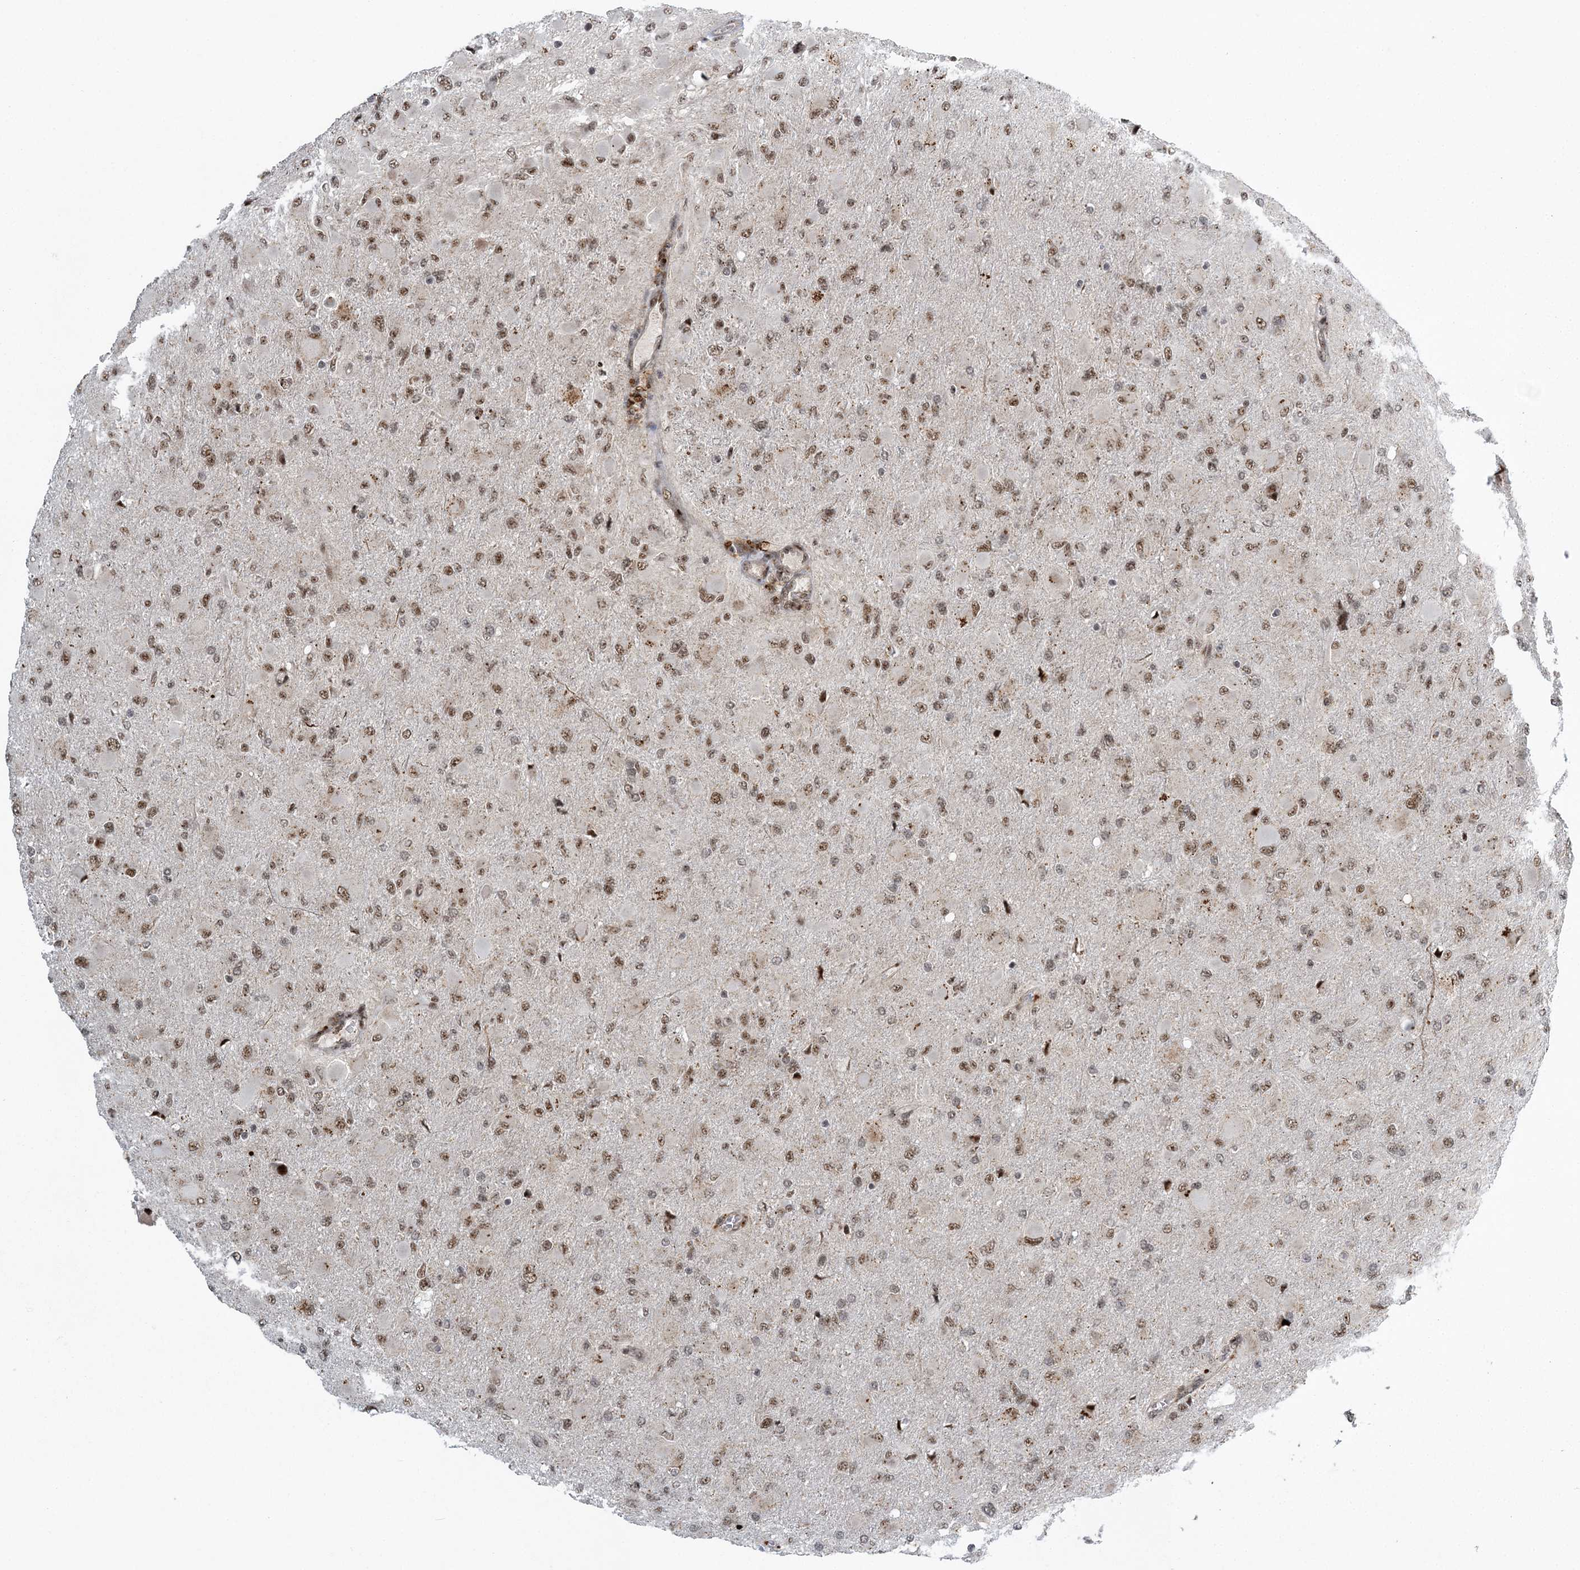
{"staining": {"intensity": "moderate", "quantity": ">75%", "location": "nuclear"}, "tissue": "glioma", "cell_type": "Tumor cells", "image_type": "cancer", "snomed": [{"axis": "morphology", "description": "Glioma, malignant, High grade"}, {"axis": "topography", "description": "Cerebral cortex"}], "caption": "The histopathology image shows a brown stain indicating the presence of a protein in the nuclear of tumor cells in glioma.", "gene": "CWC22", "patient": {"sex": "female", "age": 36}}